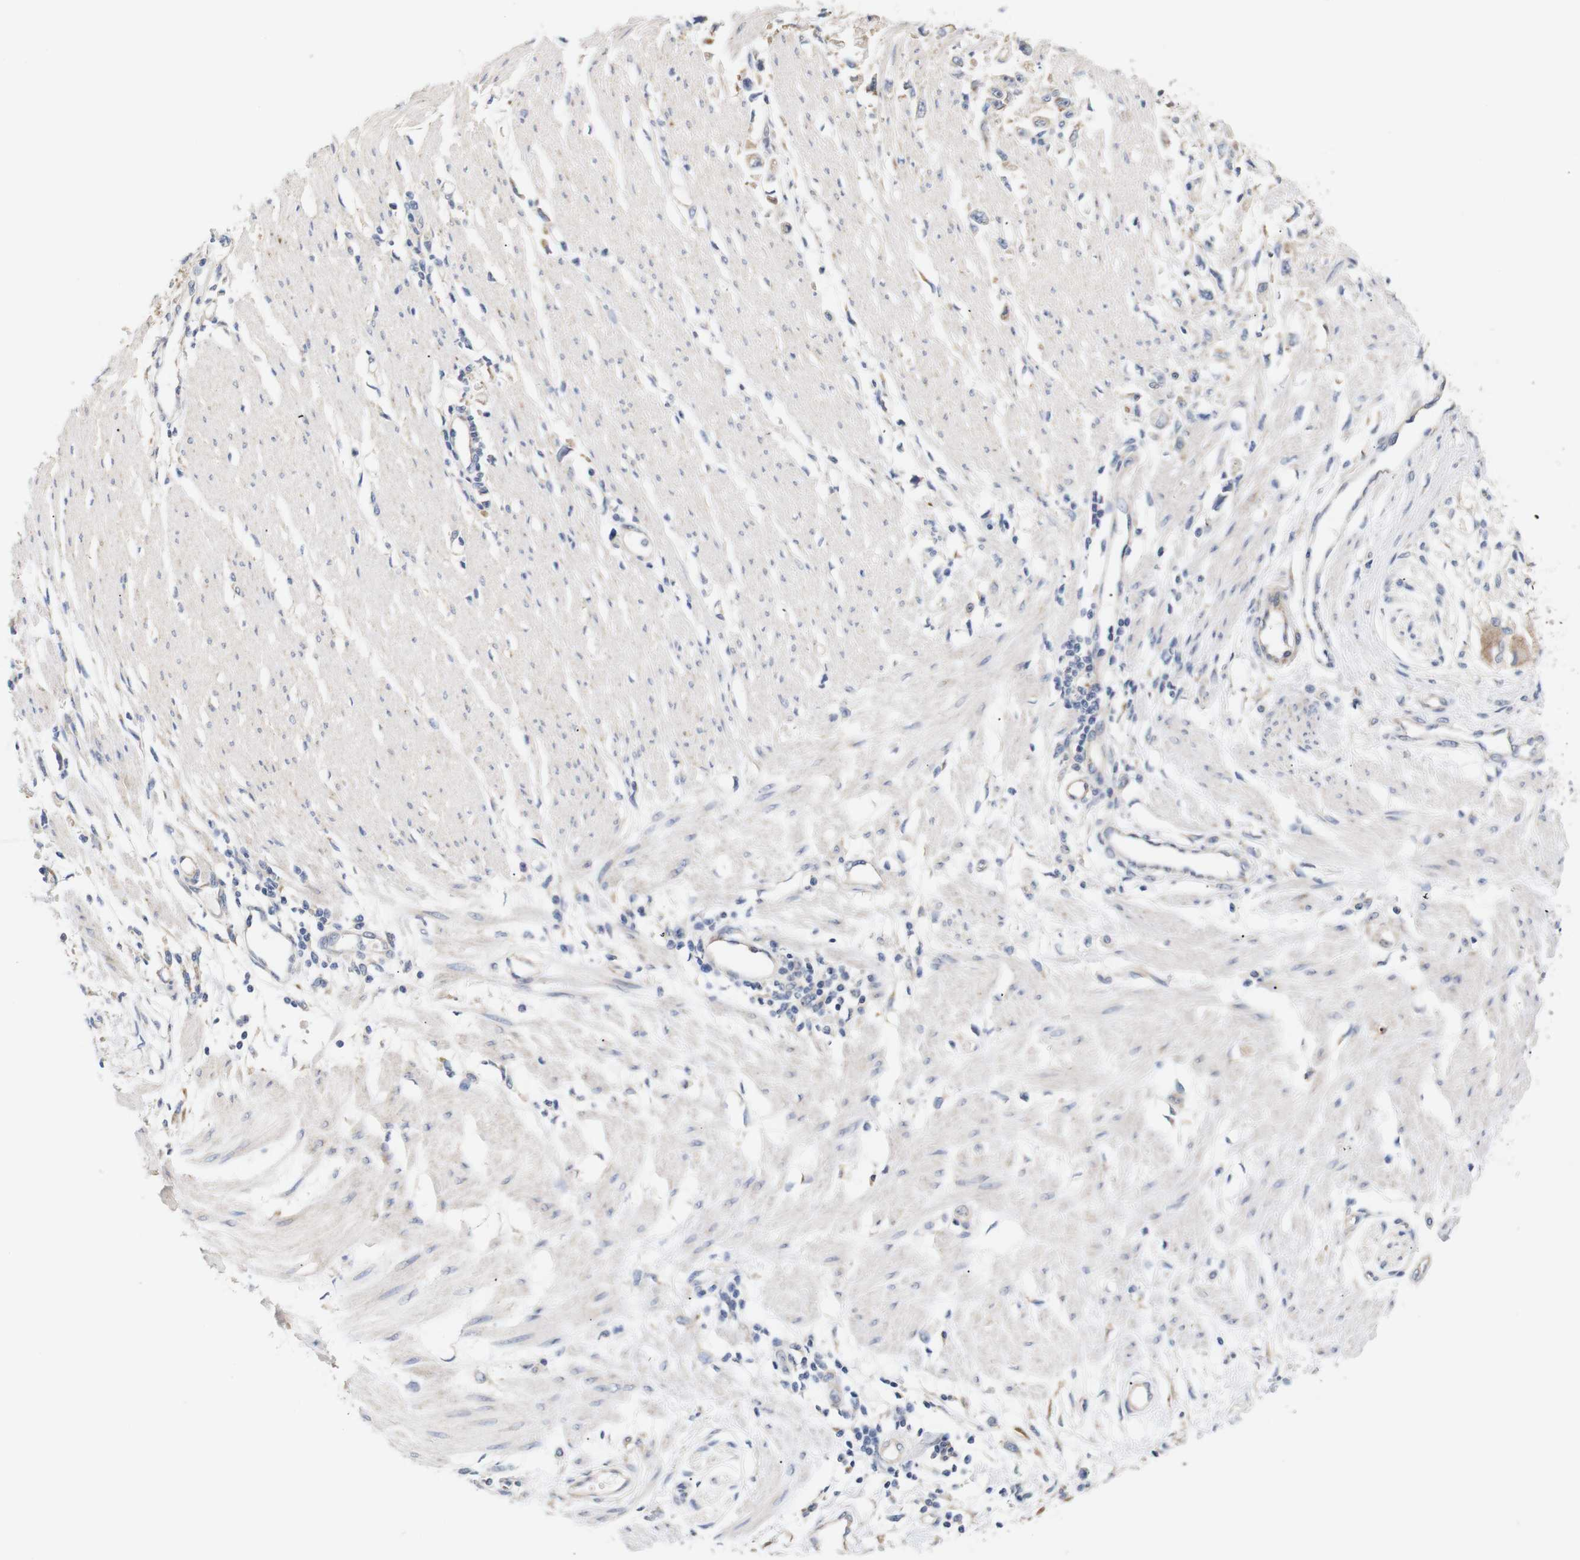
{"staining": {"intensity": "moderate", "quantity": "25%-75%", "location": "cytoplasmic/membranous"}, "tissue": "stomach cancer", "cell_type": "Tumor cells", "image_type": "cancer", "snomed": [{"axis": "morphology", "description": "Adenocarcinoma, NOS"}, {"axis": "topography", "description": "Stomach"}], "caption": "A micrograph showing moderate cytoplasmic/membranous positivity in approximately 25%-75% of tumor cells in adenocarcinoma (stomach), as visualized by brown immunohistochemical staining.", "gene": "TRIM5", "patient": {"sex": "female", "age": 59}}